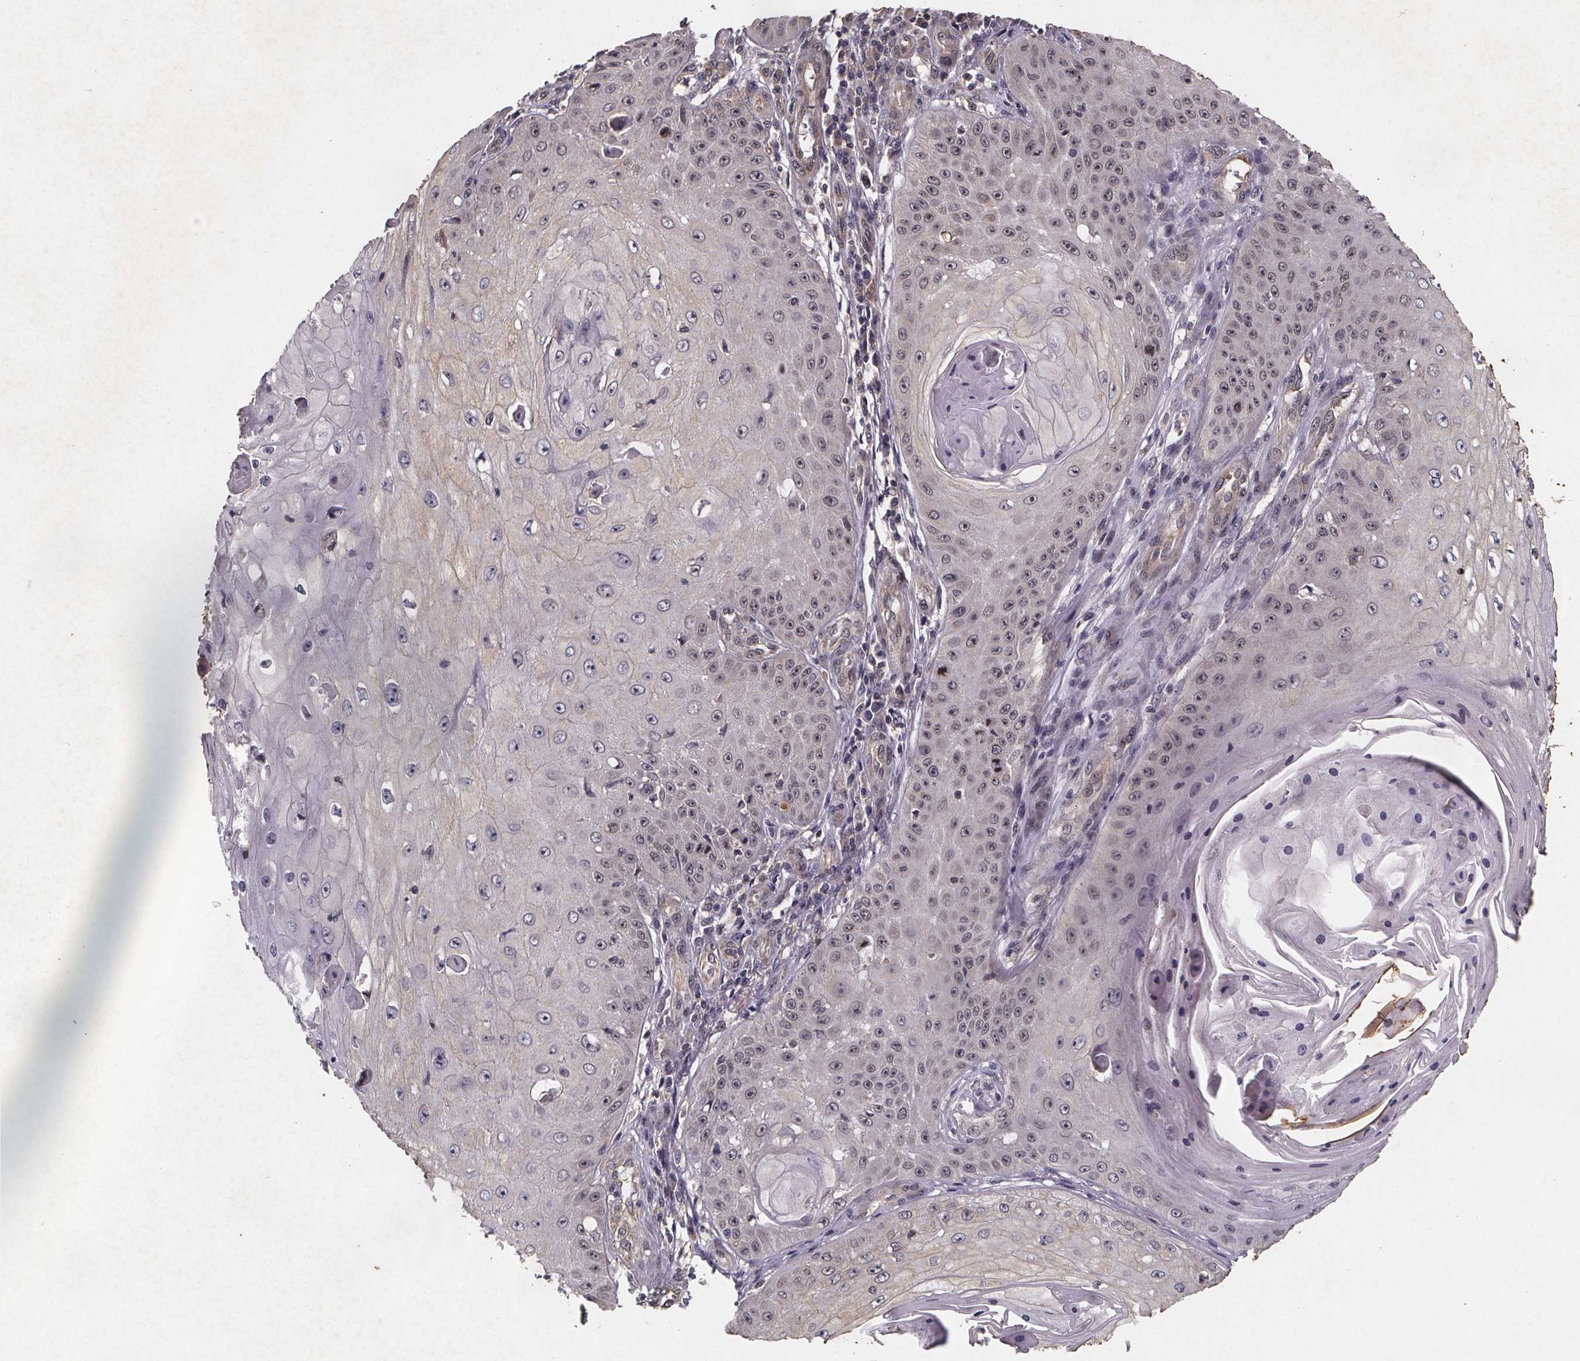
{"staining": {"intensity": "weak", "quantity": "<25%", "location": "nuclear"}, "tissue": "skin cancer", "cell_type": "Tumor cells", "image_type": "cancer", "snomed": [{"axis": "morphology", "description": "Squamous cell carcinoma, NOS"}, {"axis": "topography", "description": "Skin"}], "caption": "A high-resolution micrograph shows immunohistochemistry staining of skin cancer (squamous cell carcinoma), which shows no significant staining in tumor cells.", "gene": "PIERCE2", "patient": {"sex": "male", "age": 70}}